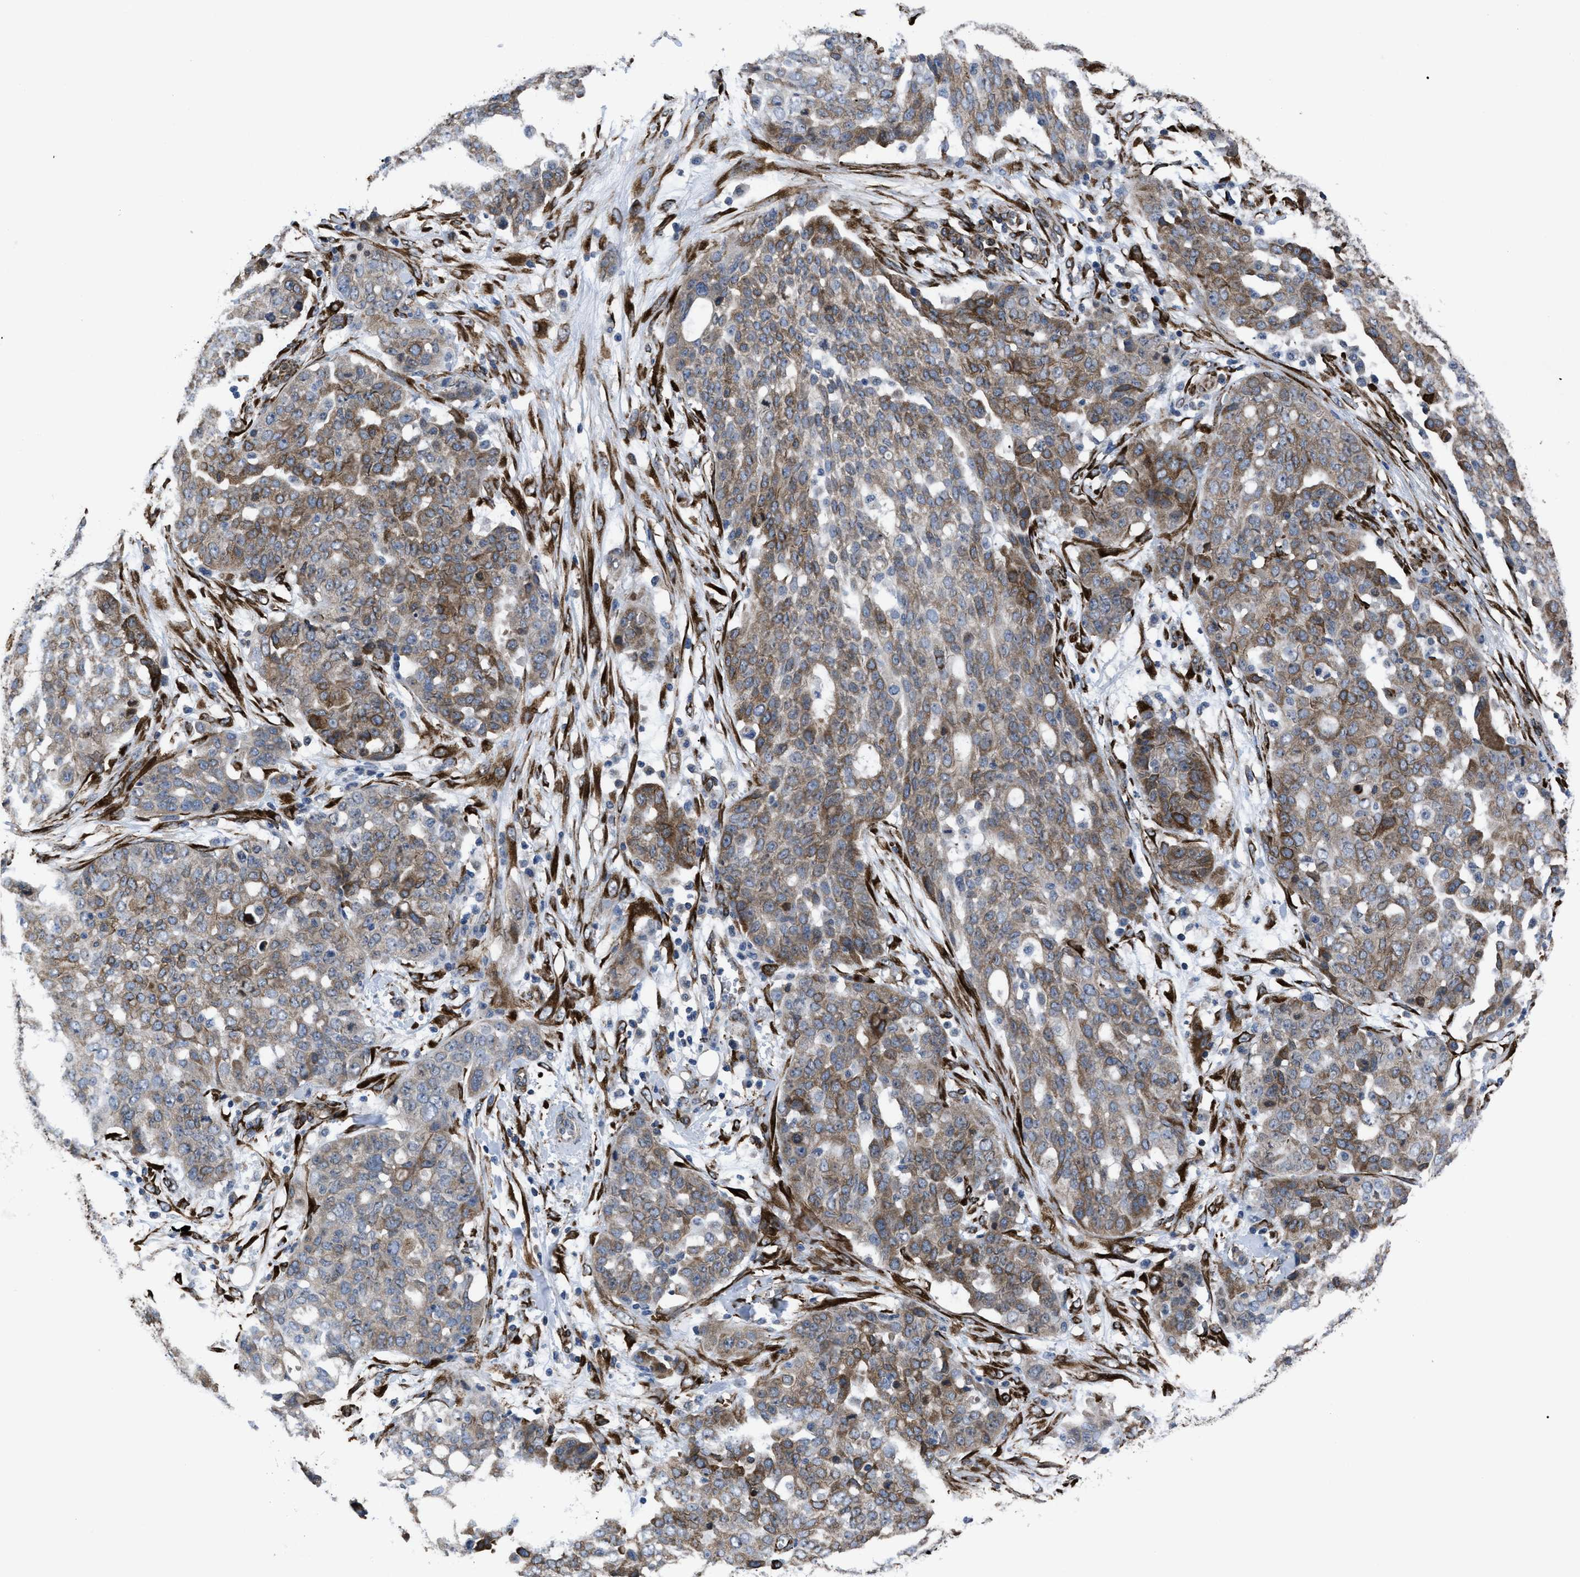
{"staining": {"intensity": "moderate", "quantity": "25%-75%", "location": "cytoplasmic/membranous"}, "tissue": "ovarian cancer", "cell_type": "Tumor cells", "image_type": "cancer", "snomed": [{"axis": "morphology", "description": "Cystadenocarcinoma, serous, NOS"}, {"axis": "topography", "description": "Soft tissue"}, {"axis": "topography", "description": "Ovary"}], "caption": "Human serous cystadenocarcinoma (ovarian) stained for a protein (brown) reveals moderate cytoplasmic/membranous positive staining in approximately 25%-75% of tumor cells.", "gene": "SQLE", "patient": {"sex": "female", "age": 57}}